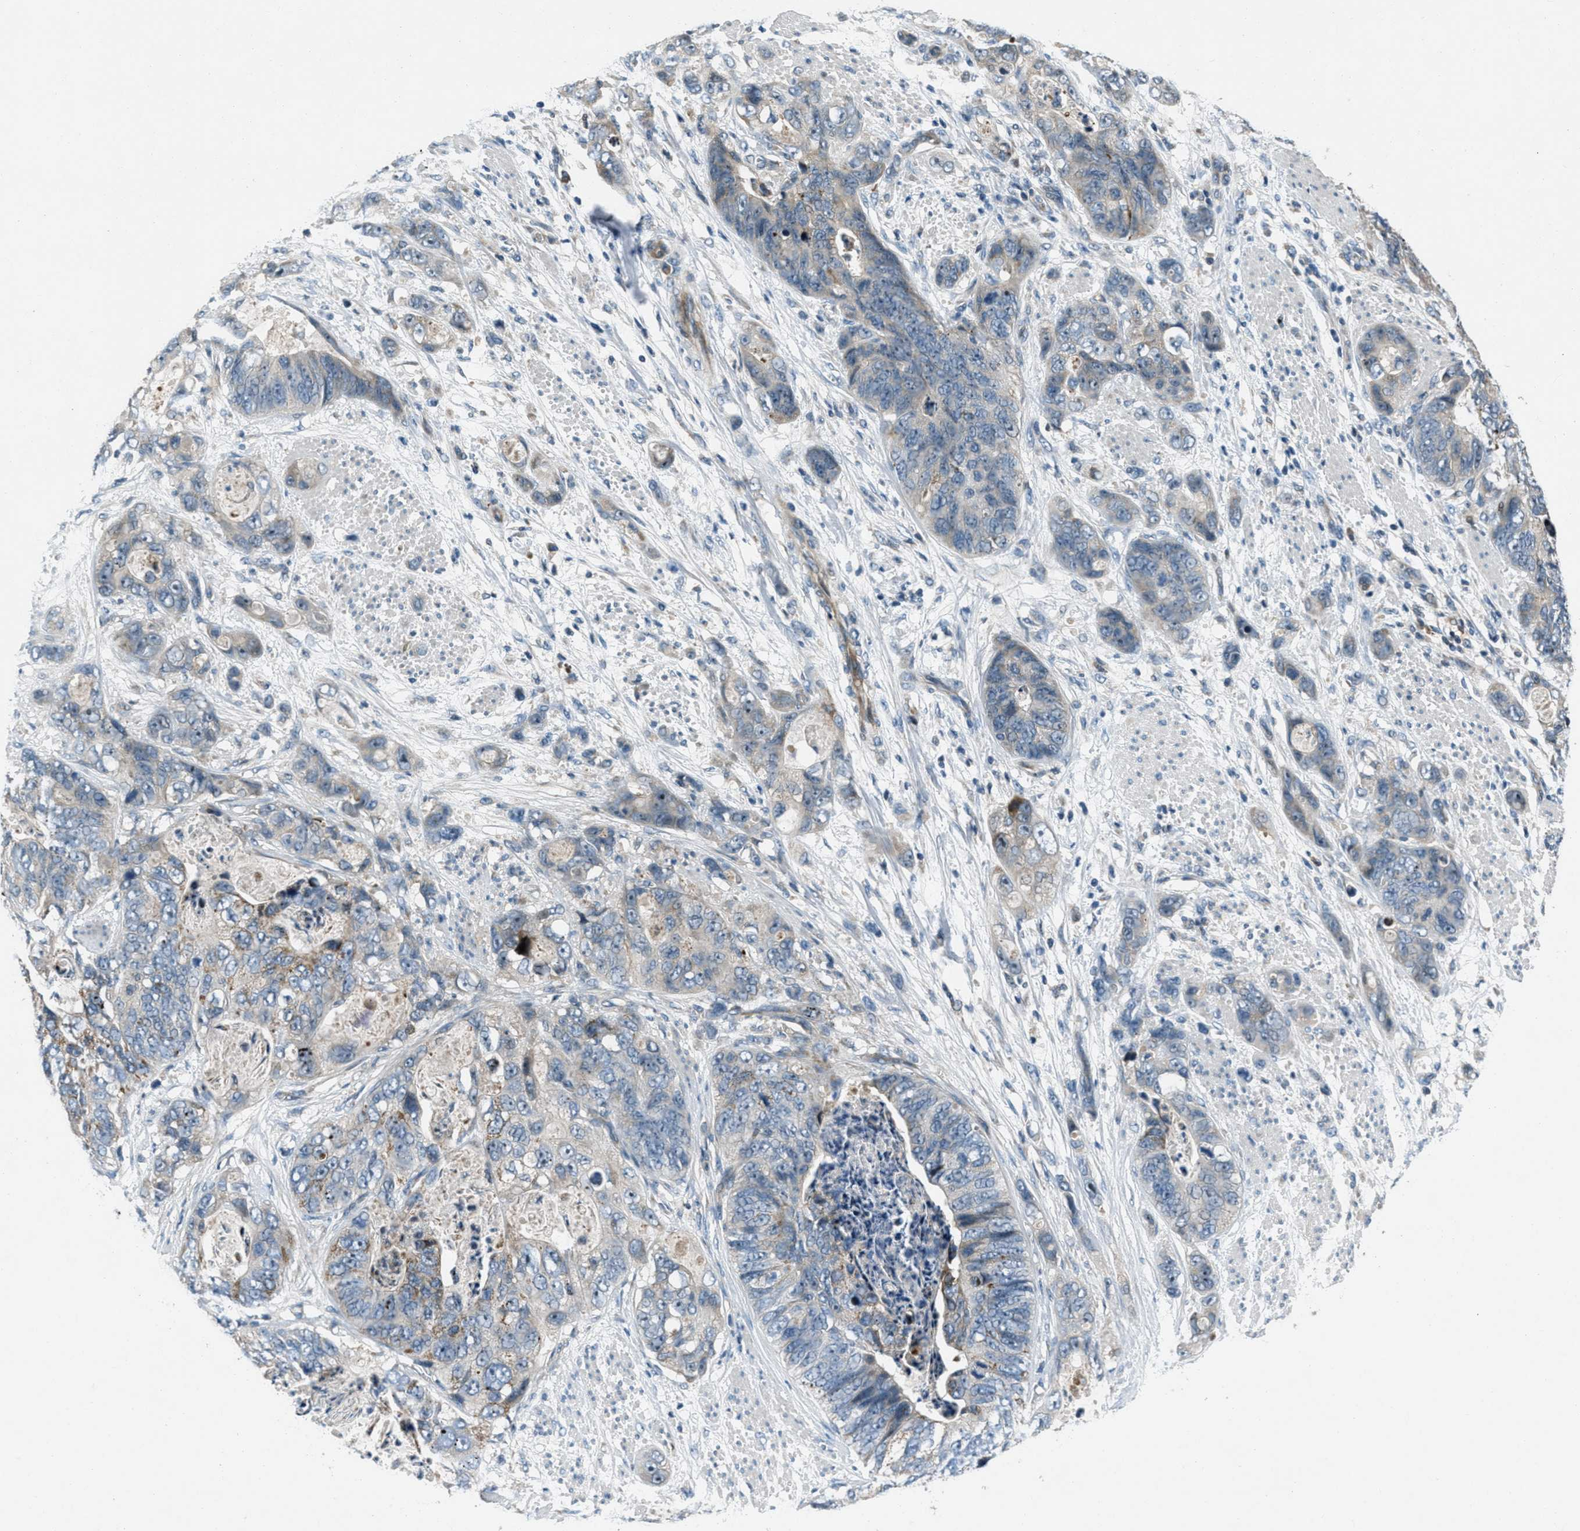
{"staining": {"intensity": "weak", "quantity": "<25%", "location": "cytoplasmic/membranous"}, "tissue": "stomach cancer", "cell_type": "Tumor cells", "image_type": "cancer", "snomed": [{"axis": "morphology", "description": "Adenocarcinoma, NOS"}, {"axis": "topography", "description": "Stomach"}], "caption": "This is a image of IHC staining of stomach adenocarcinoma, which shows no expression in tumor cells.", "gene": "CLEC2D", "patient": {"sex": "female", "age": 89}}